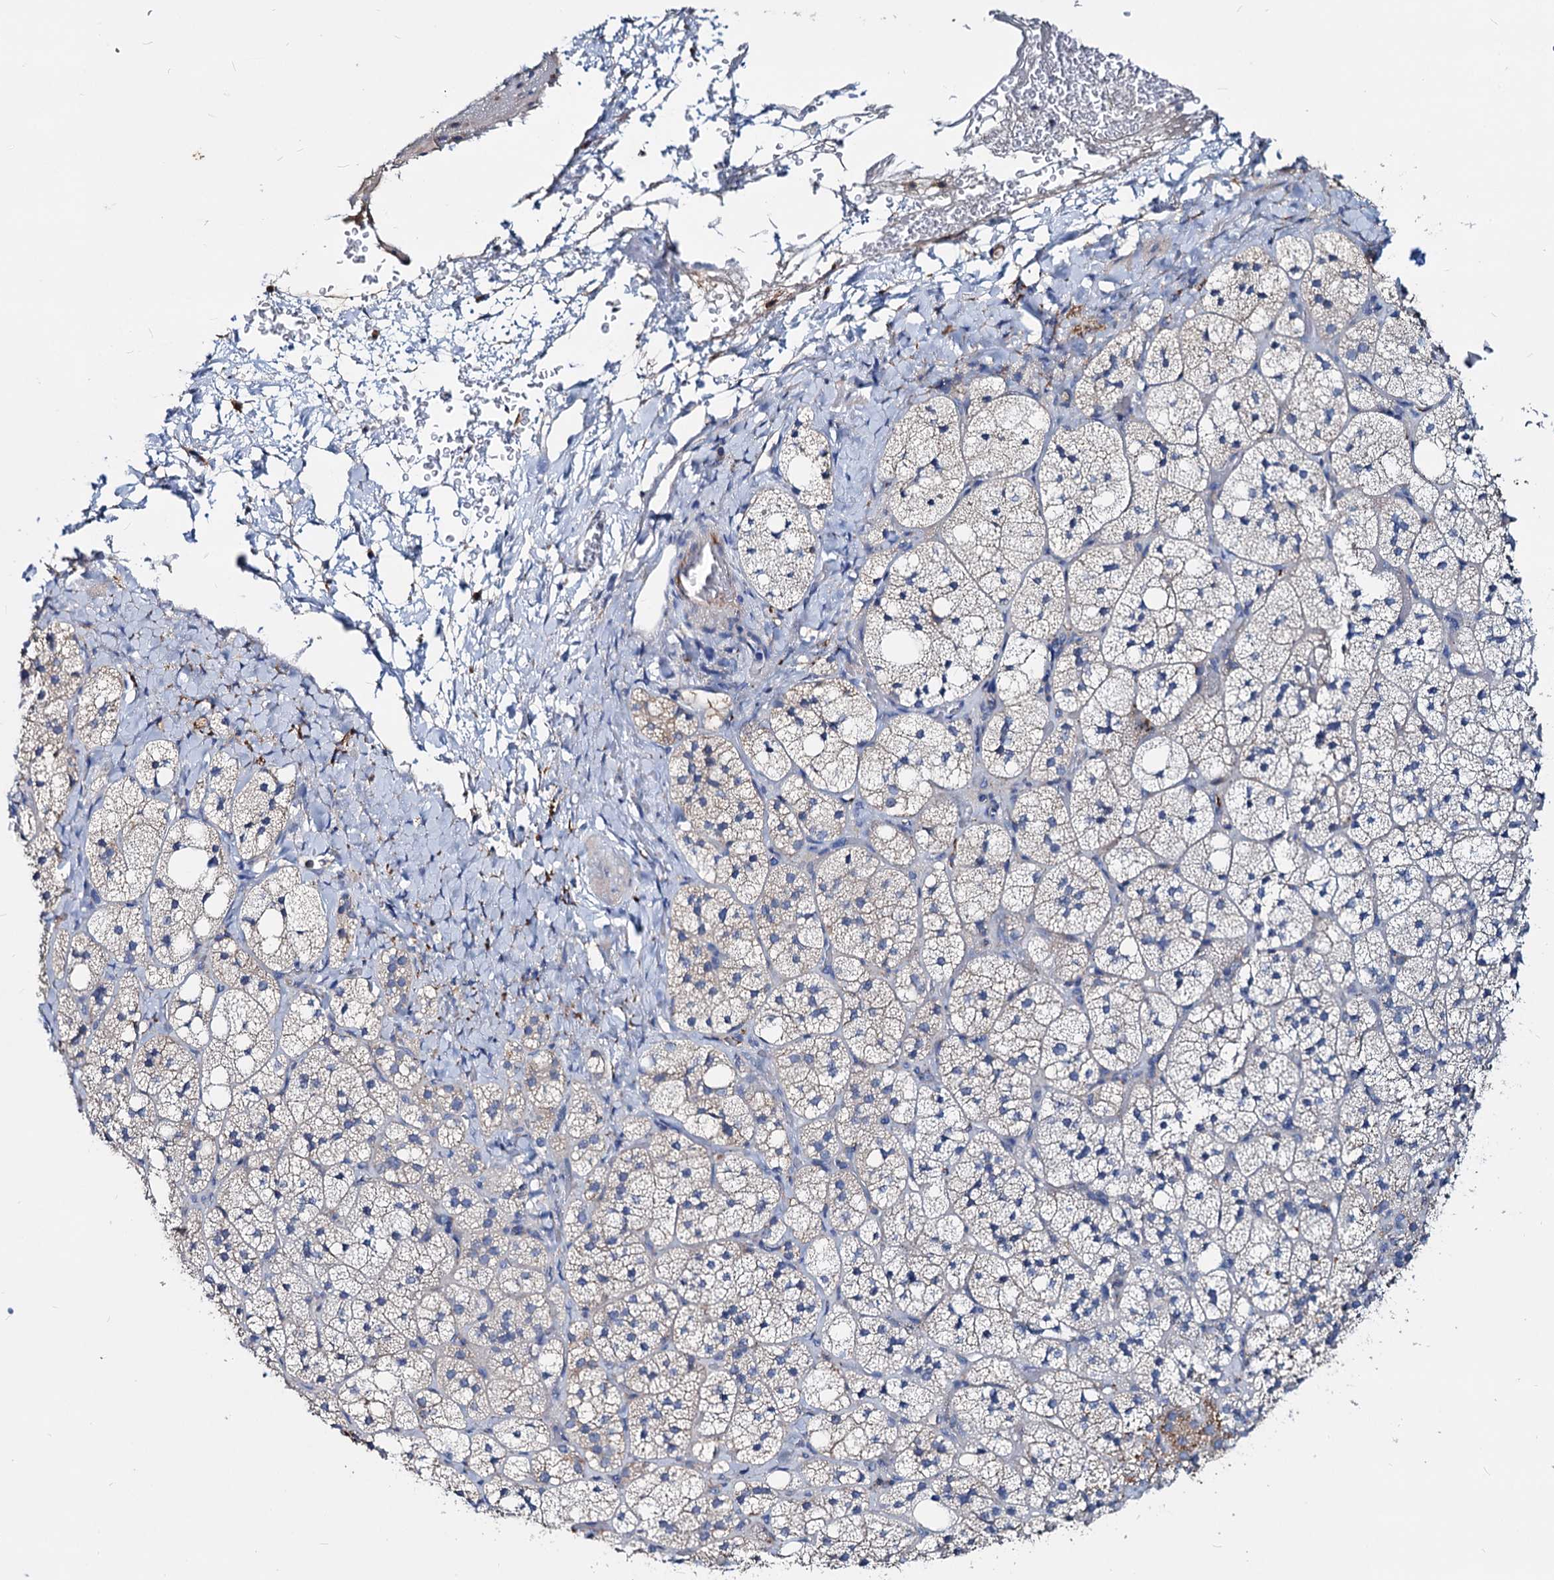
{"staining": {"intensity": "moderate", "quantity": "<25%", "location": "cytoplasmic/membranous"}, "tissue": "adrenal gland", "cell_type": "Glandular cells", "image_type": "normal", "snomed": [{"axis": "morphology", "description": "Normal tissue, NOS"}, {"axis": "topography", "description": "Adrenal gland"}], "caption": "The photomicrograph exhibits staining of normal adrenal gland, revealing moderate cytoplasmic/membranous protein positivity (brown color) within glandular cells.", "gene": "ACY3", "patient": {"sex": "male", "age": 61}}